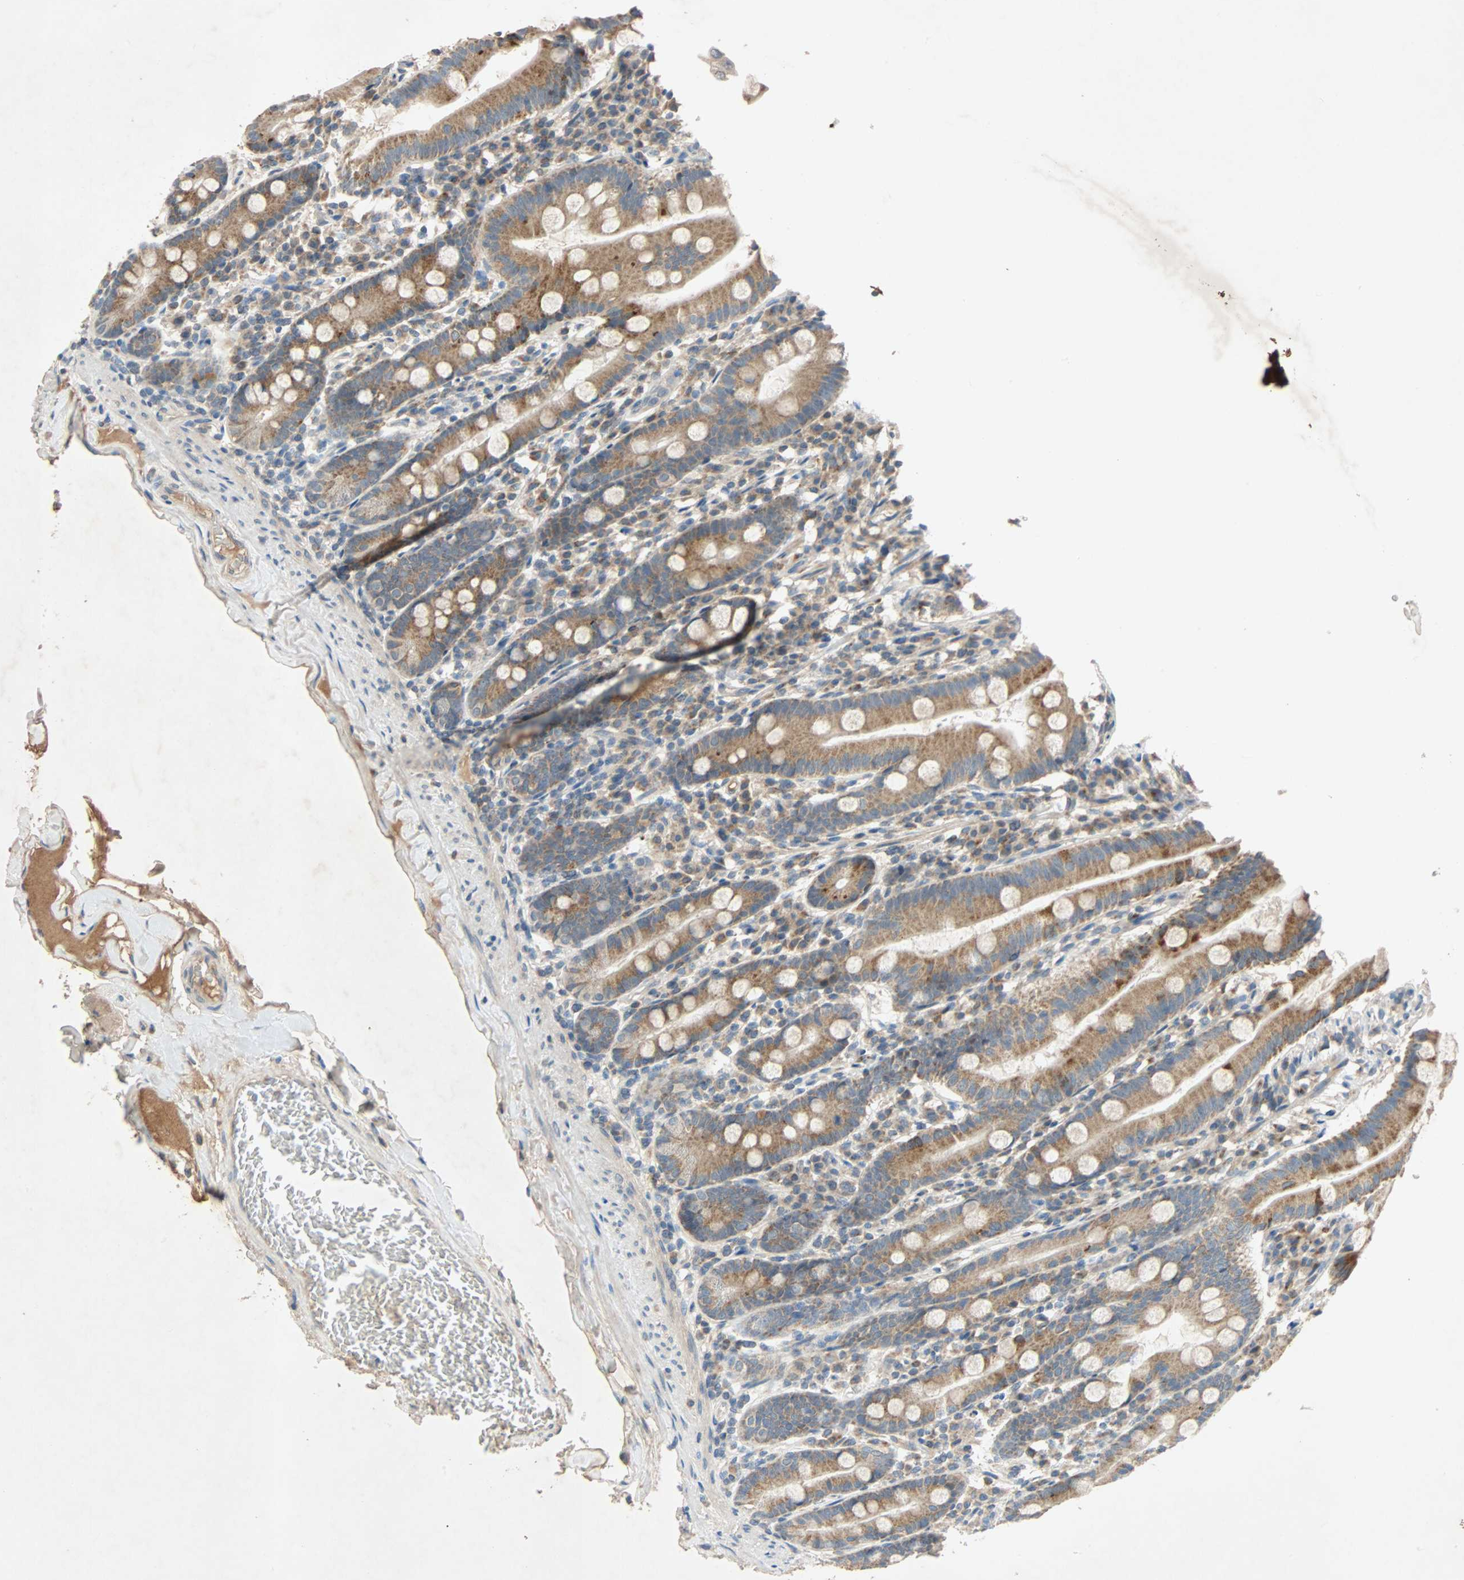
{"staining": {"intensity": "moderate", "quantity": ">75%", "location": "cytoplasmic/membranous"}, "tissue": "duodenum", "cell_type": "Glandular cells", "image_type": "normal", "snomed": [{"axis": "morphology", "description": "Normal tissue, NOS"}, {"axis": "topography", "description": "Duodenum"}], "caption": "Human duodenum stained for a protein (brown) demonstrates moderate cytoplasmic/membranous positive expression in about >75% of glandular cells.", "gene": "XYLT1", "patient": {"sex": "male", "age": 50}}